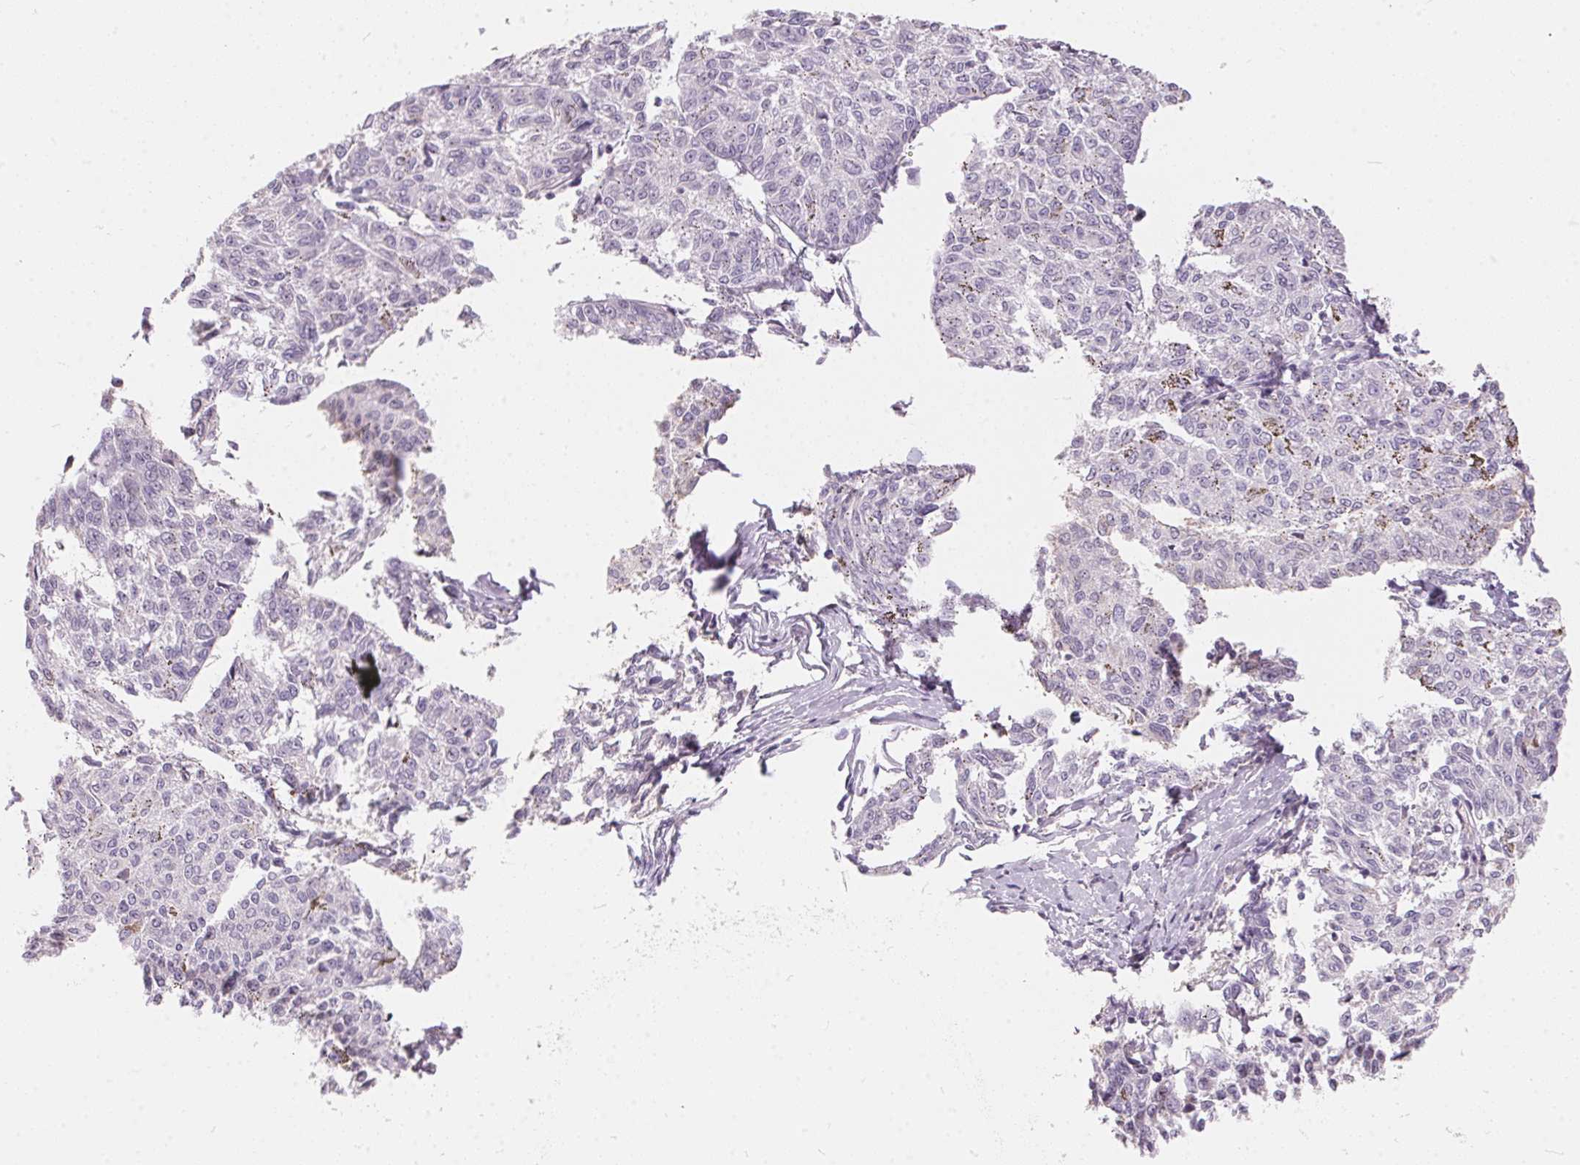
{"staining": {"intensity": "negative", "quantity": "none", "location": "none"}, "tissue": "melanoma", "cell_type": "Tumor cells", "image_type": "cancer", "snomed": [{"axis": "morphology", "description": "Malignant melanoma, NOS"}, {"axis": "topography", "description": "Skin"}], "caption": "Micrograph shows no protein expression in tumor cells of malignant melanoma tissue.", "gene": "SERPINB1", "patient": {"sex": "female", "age": 72}}